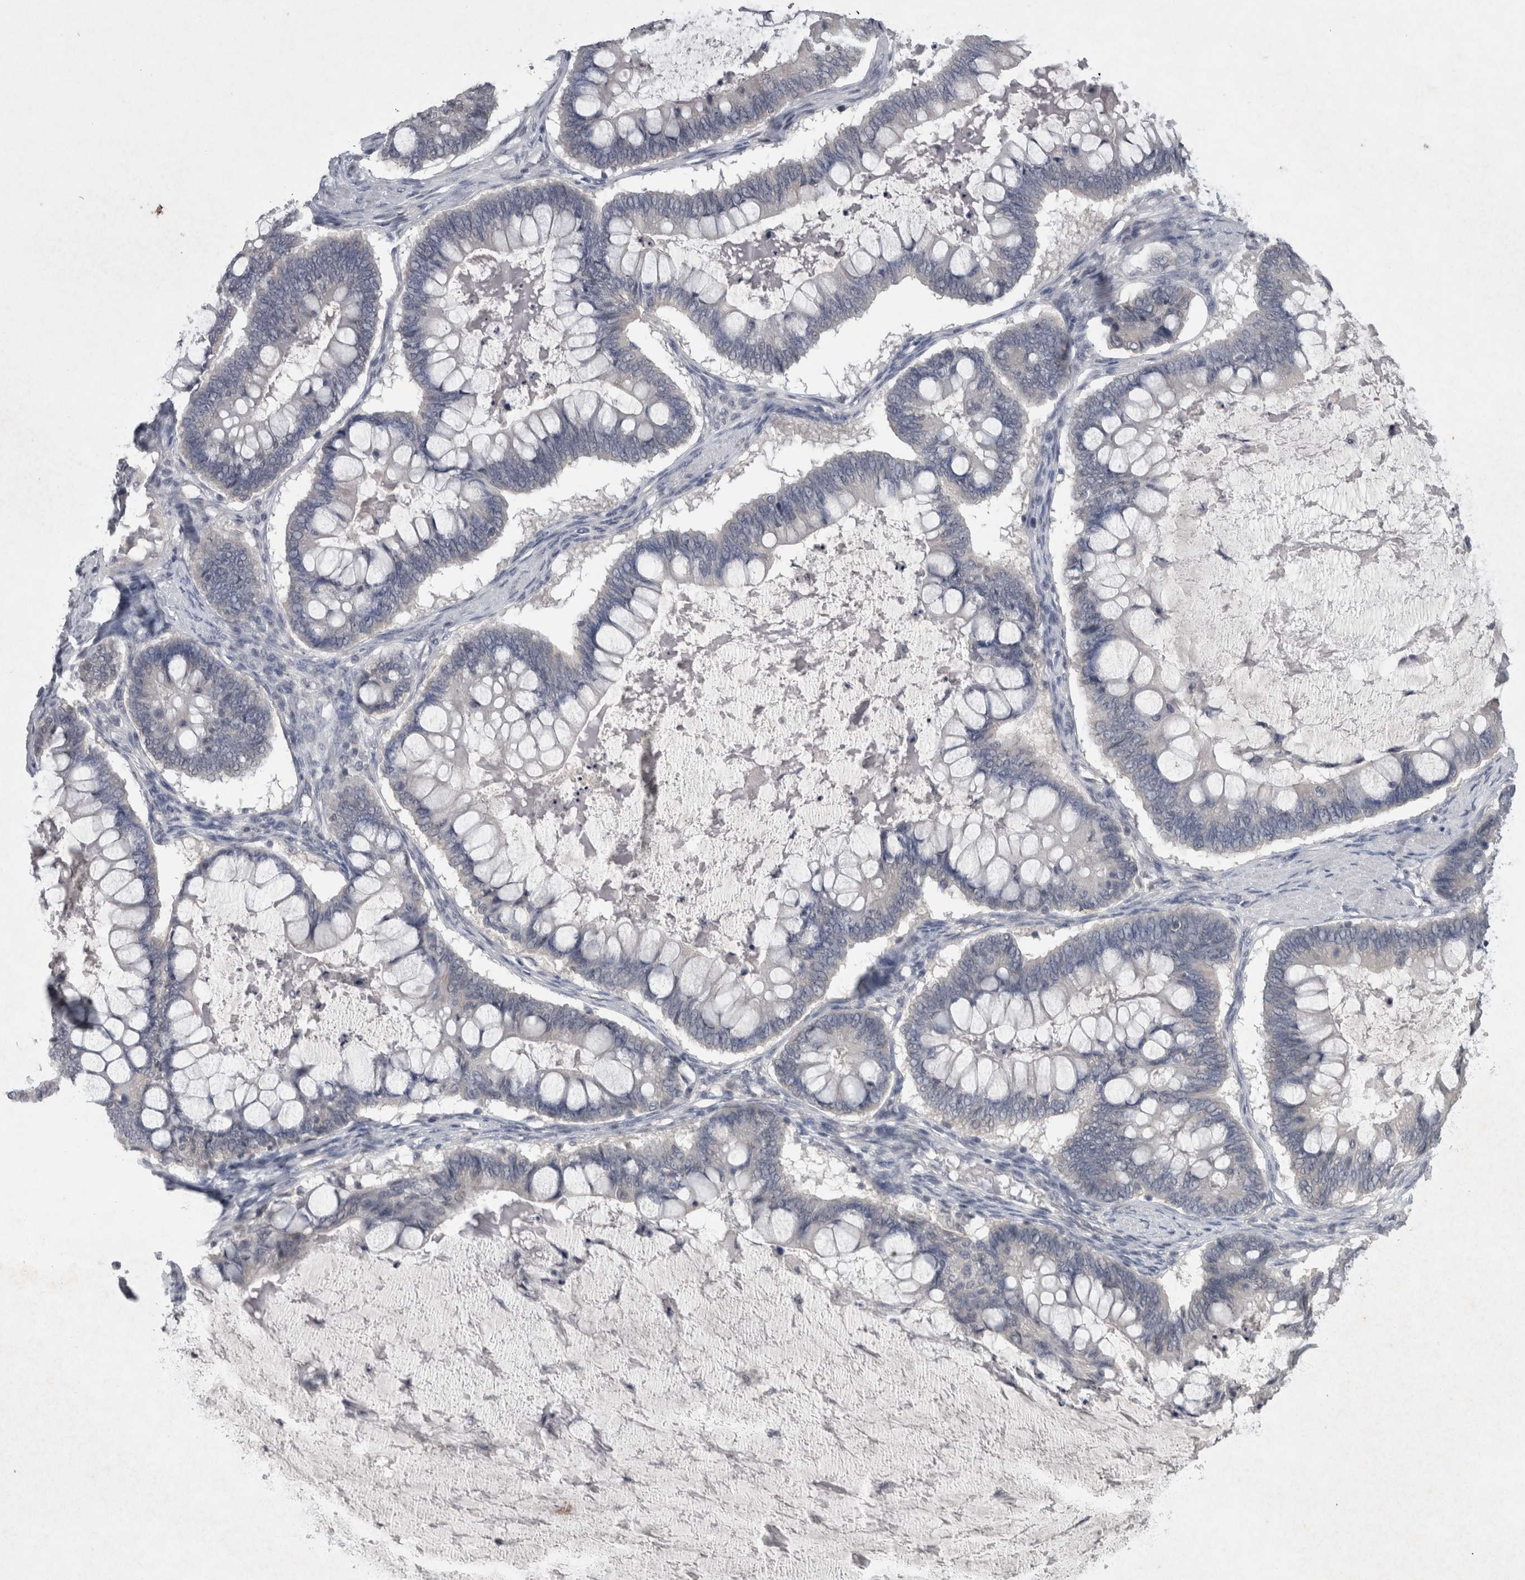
{"staining": {"intensity": "negative", "quantity": "none", "location": "none"}, "tissue": "ovarian cancer", "cell_type": "Tumor cells", "image_type": "cancer", "snomed": [{"axis": "morphology", "description": "Cystadenocarcinoma, mucinous, NOS"}, {"axis": "topography", "description": "Ovary"}], "caption": "Immunohistochemistry (IHC) image of neoplastic tissue: human mucinous cystadenocarcinoma (ovarian) stained with DAB reveals no significant protein positivity in tumor cells.", "gene": "WNT7A", "patient": {"sex": "female", "age": 61}}